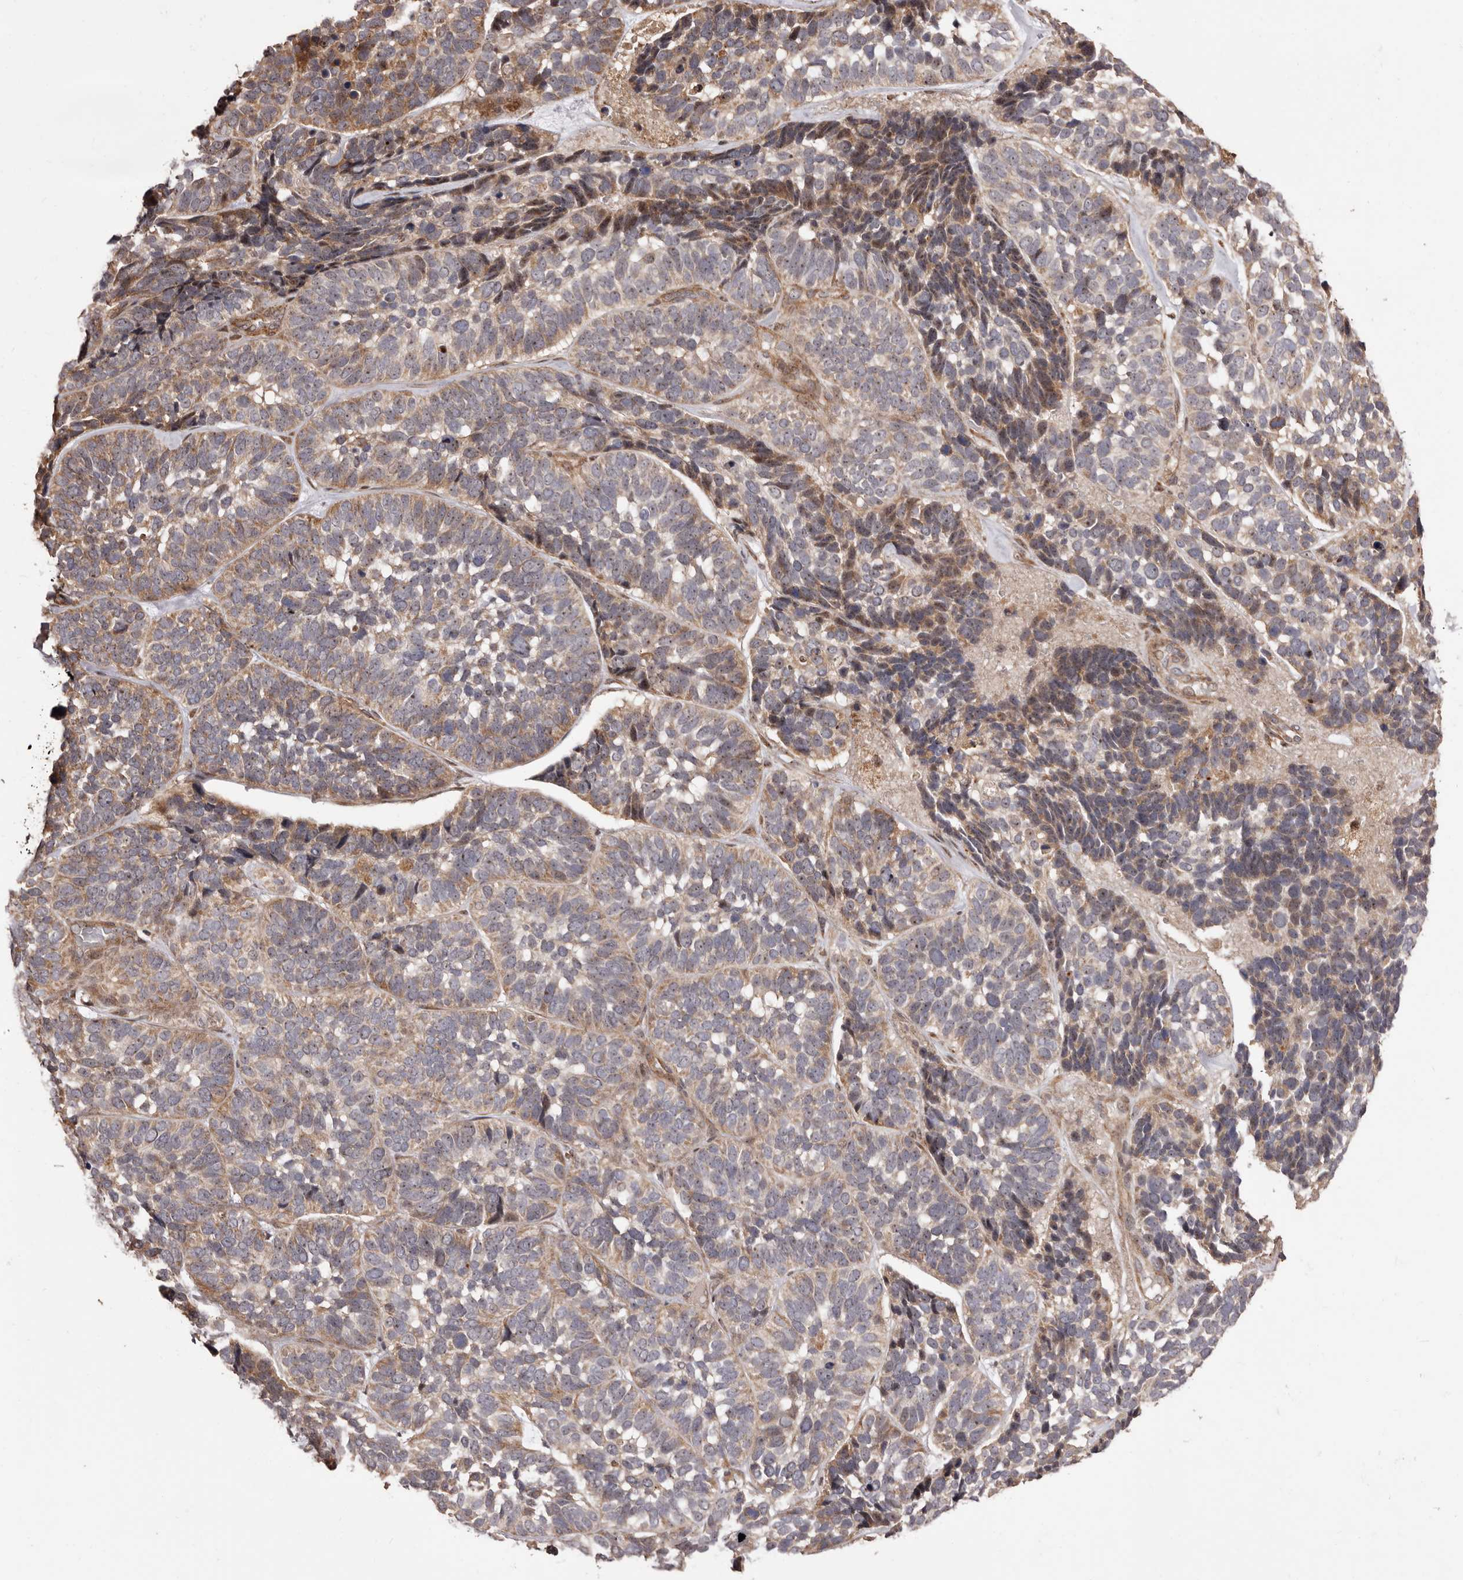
{"staining": {"intensity": "moderate", "quantity": "<25%", "location": "cytoplasmic/membranous"}, "tissue": "skin cancer", "cell_type": "Tumor cells", "image_type": "cancer", "snomed": [{"axis": "morphology", "description": "Basal cell carcinoma"}, {"axis": "topography", "description": "Skin"}], "caption": "Moderate cytoplasmic/membranous protein expression is identified in approximately <25% of tumor cells in skin basal cell carcinoma.", "gene": "ZCCHC7", "patient": {"sex": "male", "age": 62}}